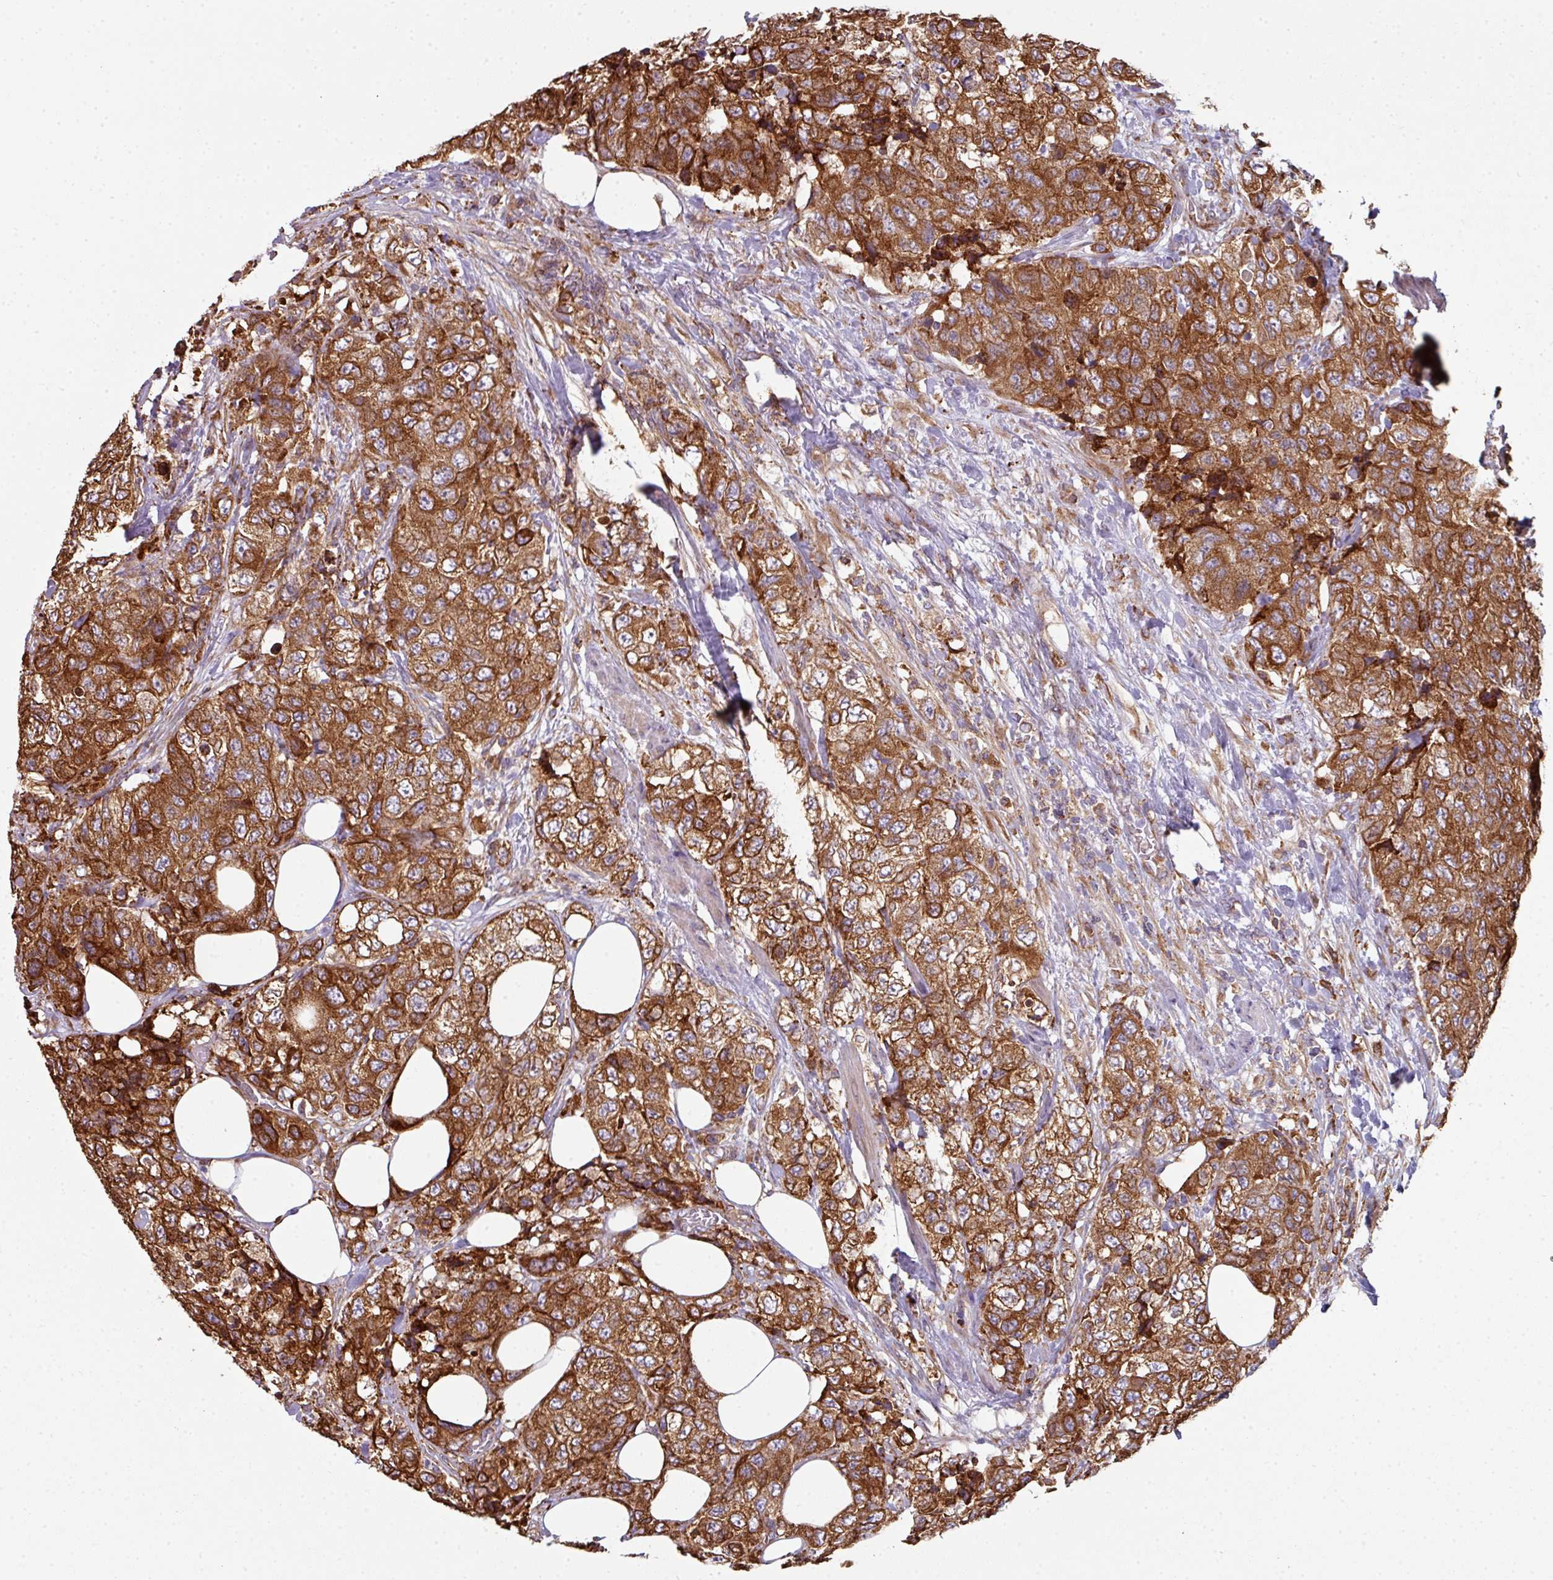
{"staining": {"intensity": "strong", "quantity": ">75%", "location": "cytoplasmic/membranous"}, "tissue": "urothelial cancer", "cell_type": "Tumor cells", "image_type": "cancer", "snomed": [{"axis": "morphology", "description": "Urothelial carcinoma, High grade"}, {"axis": "topography", "description": "Urinary bladder"}], "caption": "Urothelial cancer tissue demonstrates strong cytoplasmic/membranous expression in about >75% of tumor cells", "gene": "FAT4", "patient": {"sex": "female", "age": 78}}